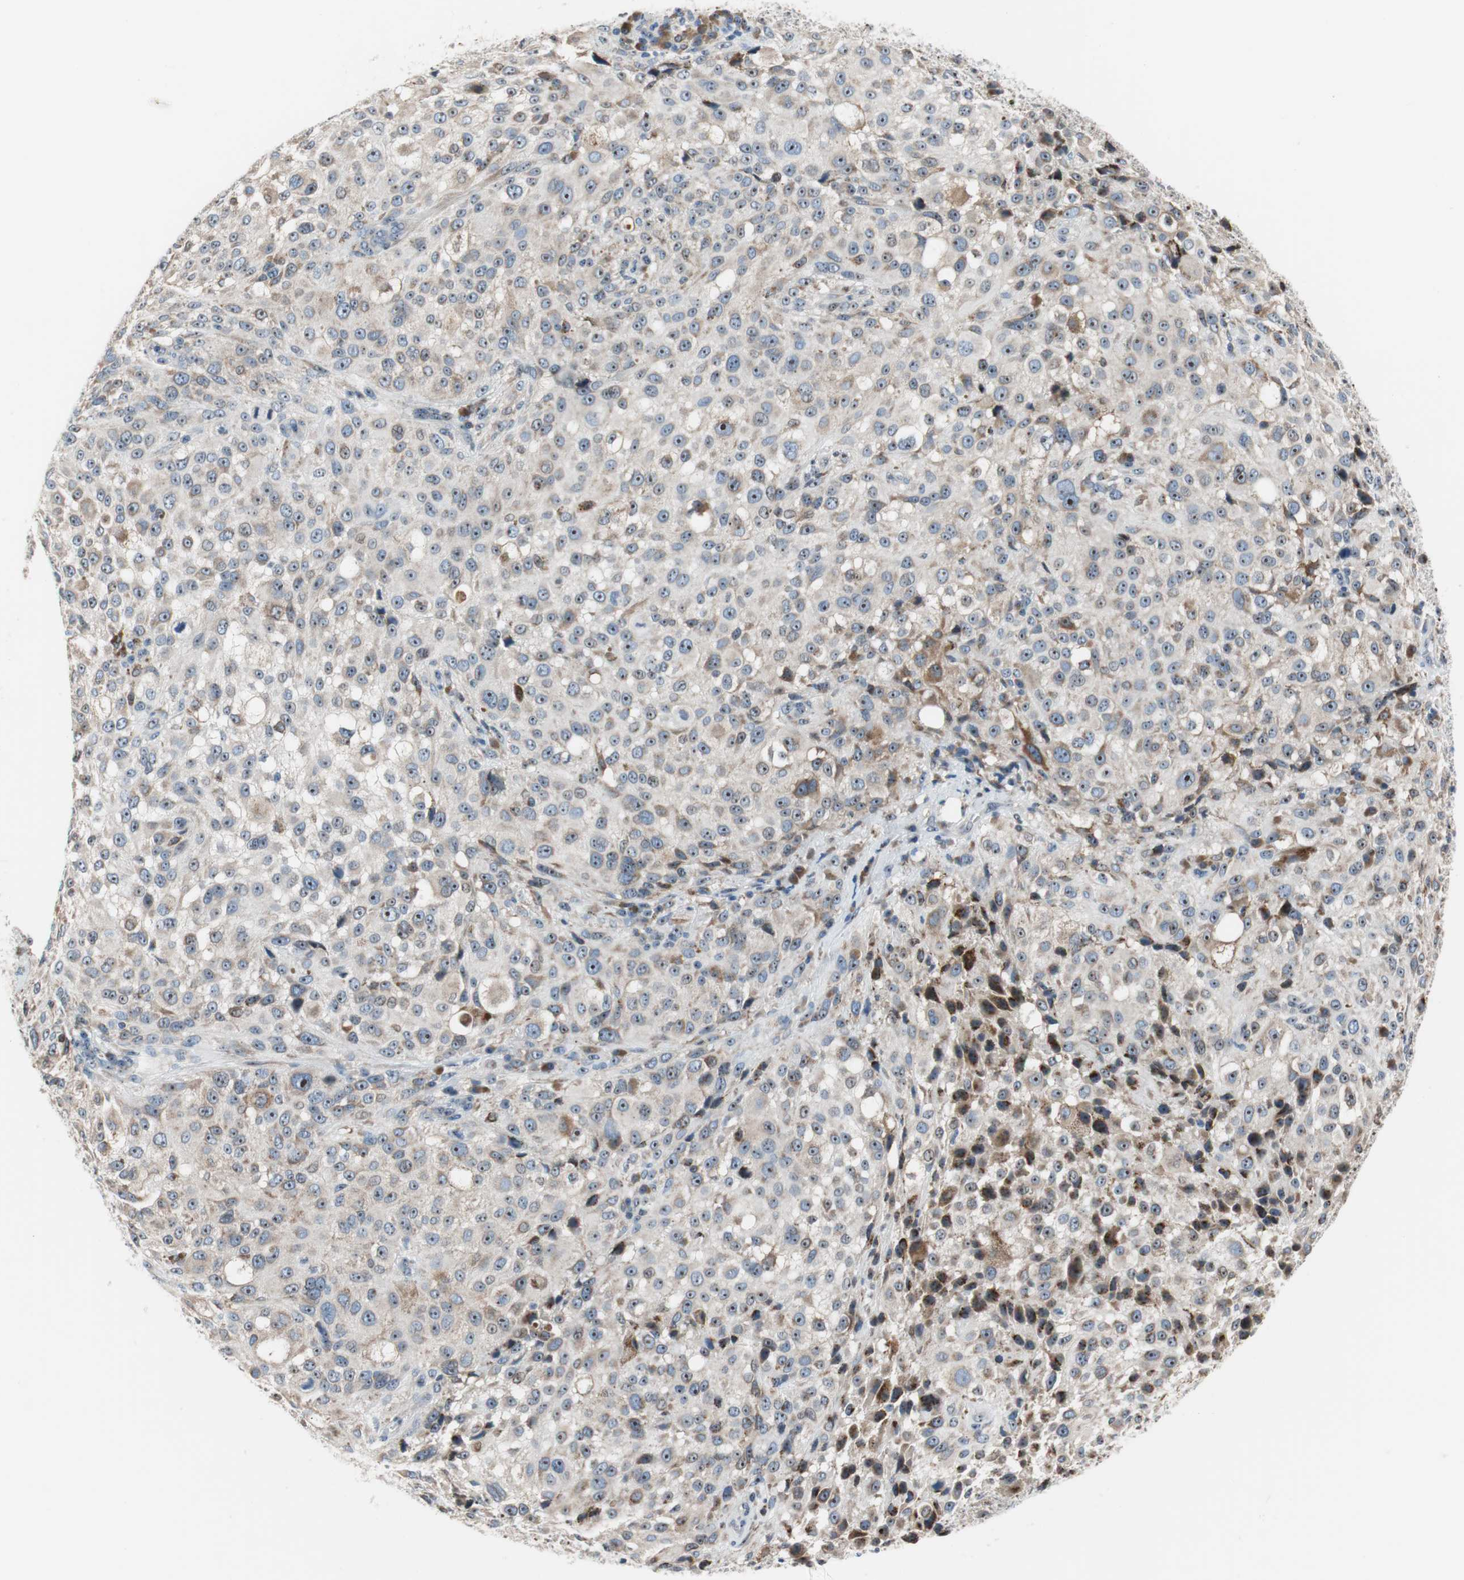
{"staining": {"intensity": "weak", "quantity": ">75%", "location": "cytoplasmic/membranous"}, "tissue": "melanoma", "cell_type": "Tumor cells", "image_type": "cancer", "snomed": [{"axis": "morphology", "description": "Necrosis, NOS"}, {"axis": "morphology", "description": "Malignant melanoma, NOS"}, {"axis": "topography", "description": "Skin"}], "caption": "Tumor cells exhibit weak cytoplasmic/membranous expression in about >75% of cells in melanoma.", "gene": "TMED7", "patient": {"sex": "female", "age": 87}}